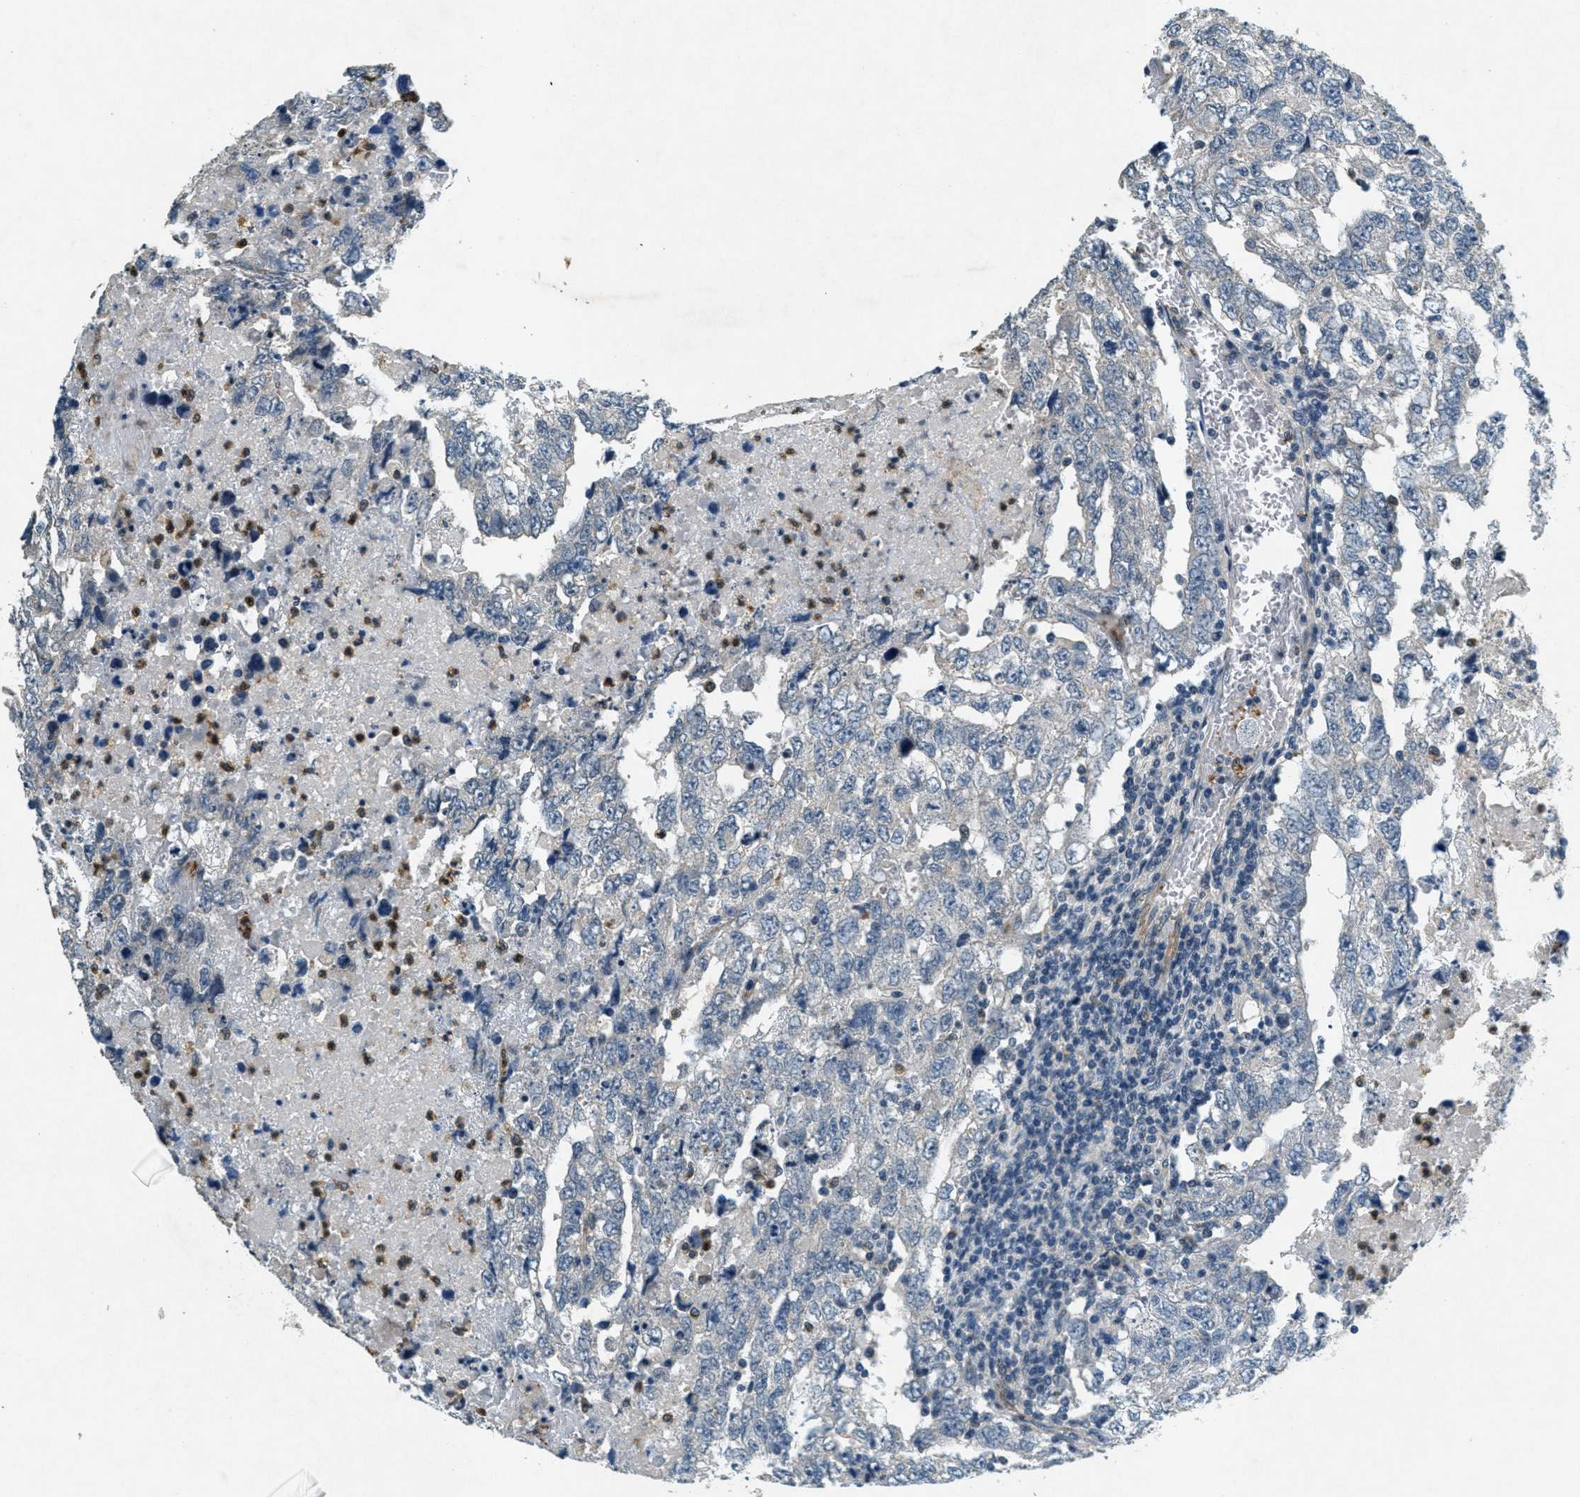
{"staining": {"intensity": "negative", "quantity": "none", "location": "none"}, "tissue": "testis cancer", "cell_type": "Tumor cells", "image_type": "cancer", "snomed": [{"axis": "morphology", "description": "Carcinoma, Embryonal, NOS"}, {"axis": "topography", "description": "Testis"}], "caption": "An IHC image of testis cancer (embryonal carcinoma) is shown. There is no staining in tumor cells of testis cancer (embryonal carcinoma). Nuclei are stained in blue.", "gene": "RAB3D", "patient": {"sex": "male", "age": 36}}